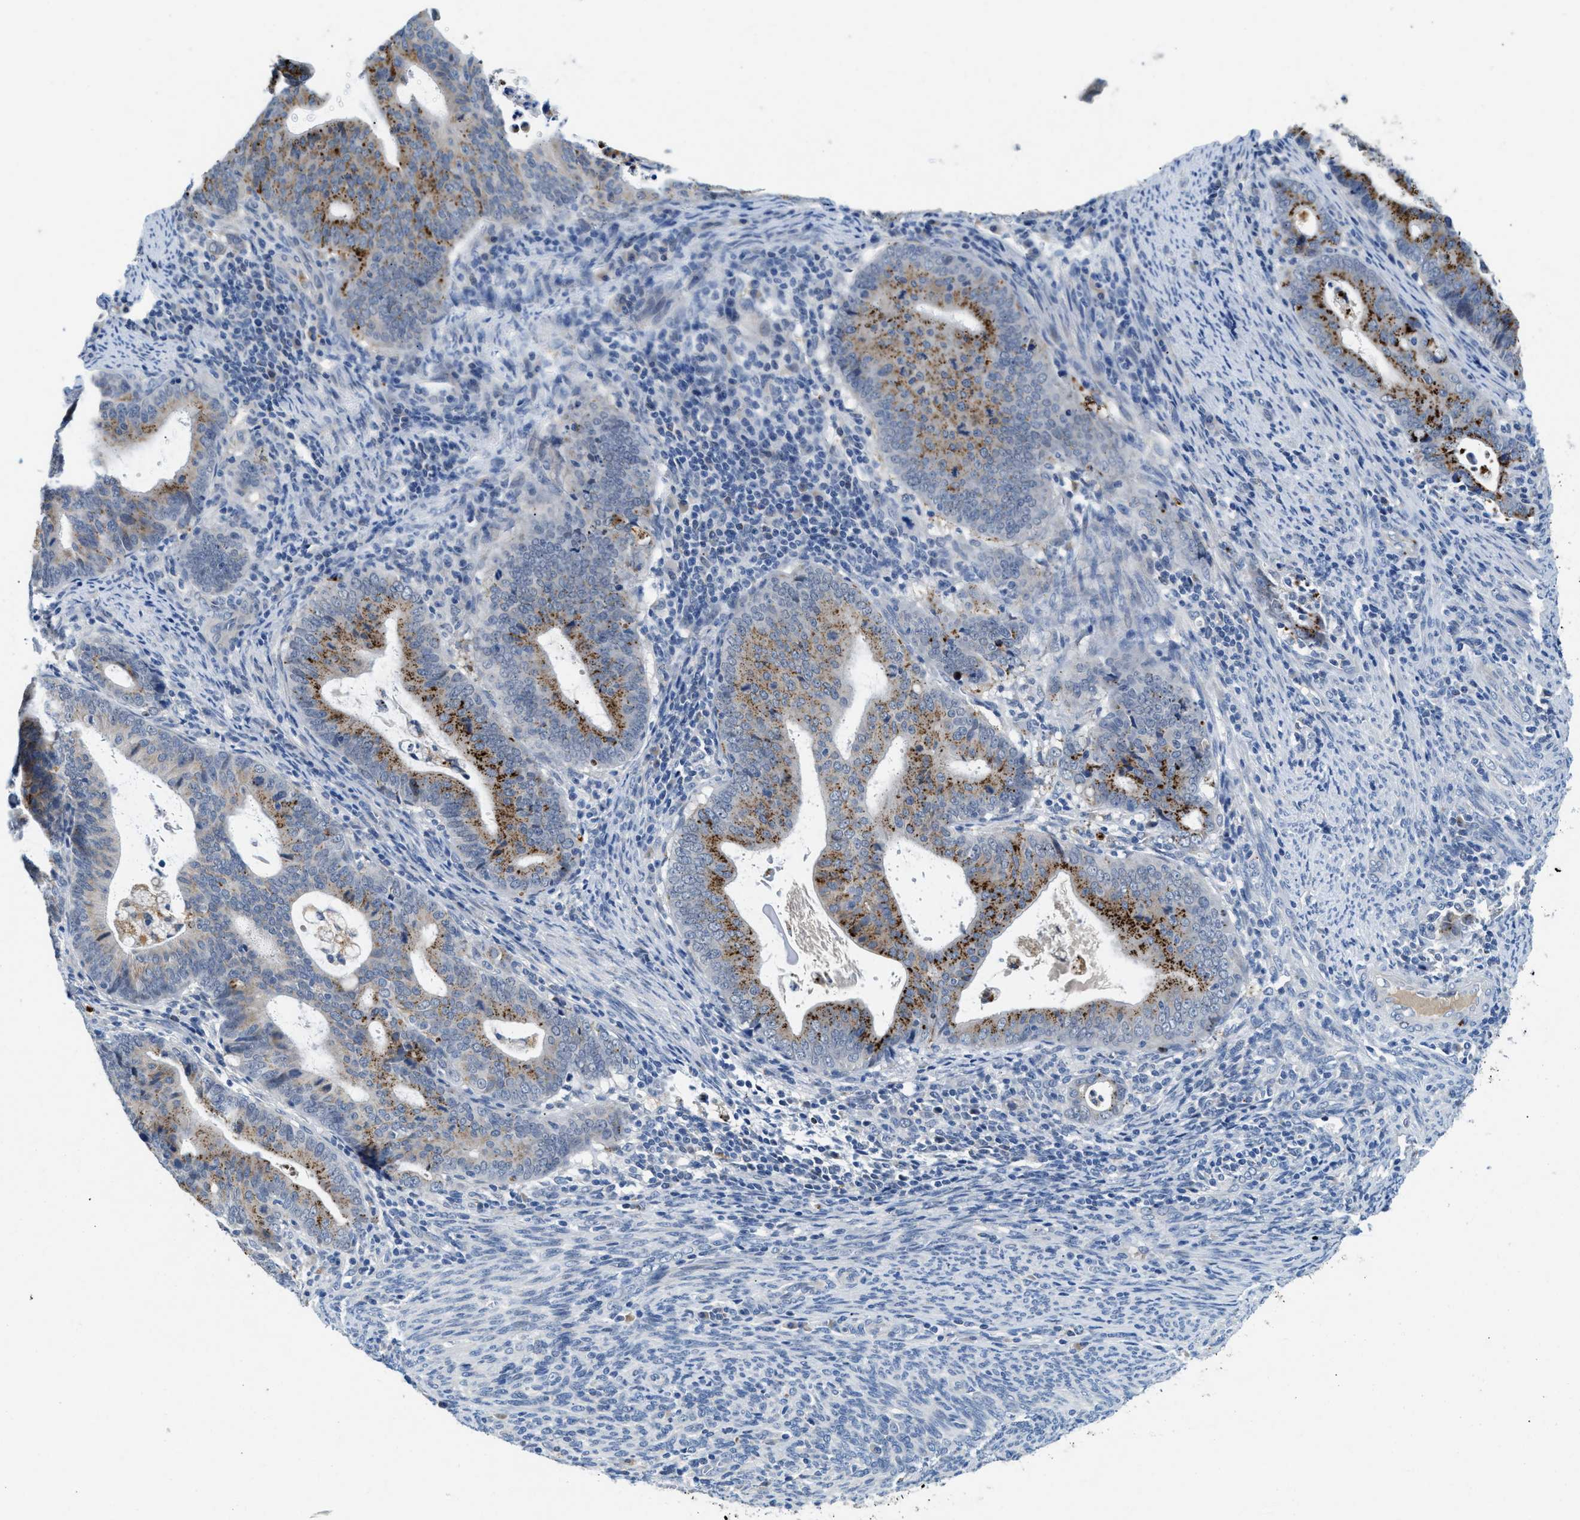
{"staining": {"intensity": "moderate", "quantity": "25%-75%", "location": "cytoplasmic/membranous"}, "tissue": "endometrial cancer", "cell_type": "Tumor cells", "image_type": "cancer", "snomed": [{"axis": "morphology", "description": "Adenocarcinoma, NOS"}, {"axis": "topography", "description": "Uterus"}], "caption": "Adenocarcinoma (endometrial) was stained to show a protein in brown. There is medium levels of moderate cytoplasmic/membranous expression in about 25%-75% of tumor cells. (Stains: DAB in brown, nuclei in blue, Microscopy: brightfield microscopy at high magnification).", "gene": "TSPAN3", "patient": {"sex": "female", "age": 83}}